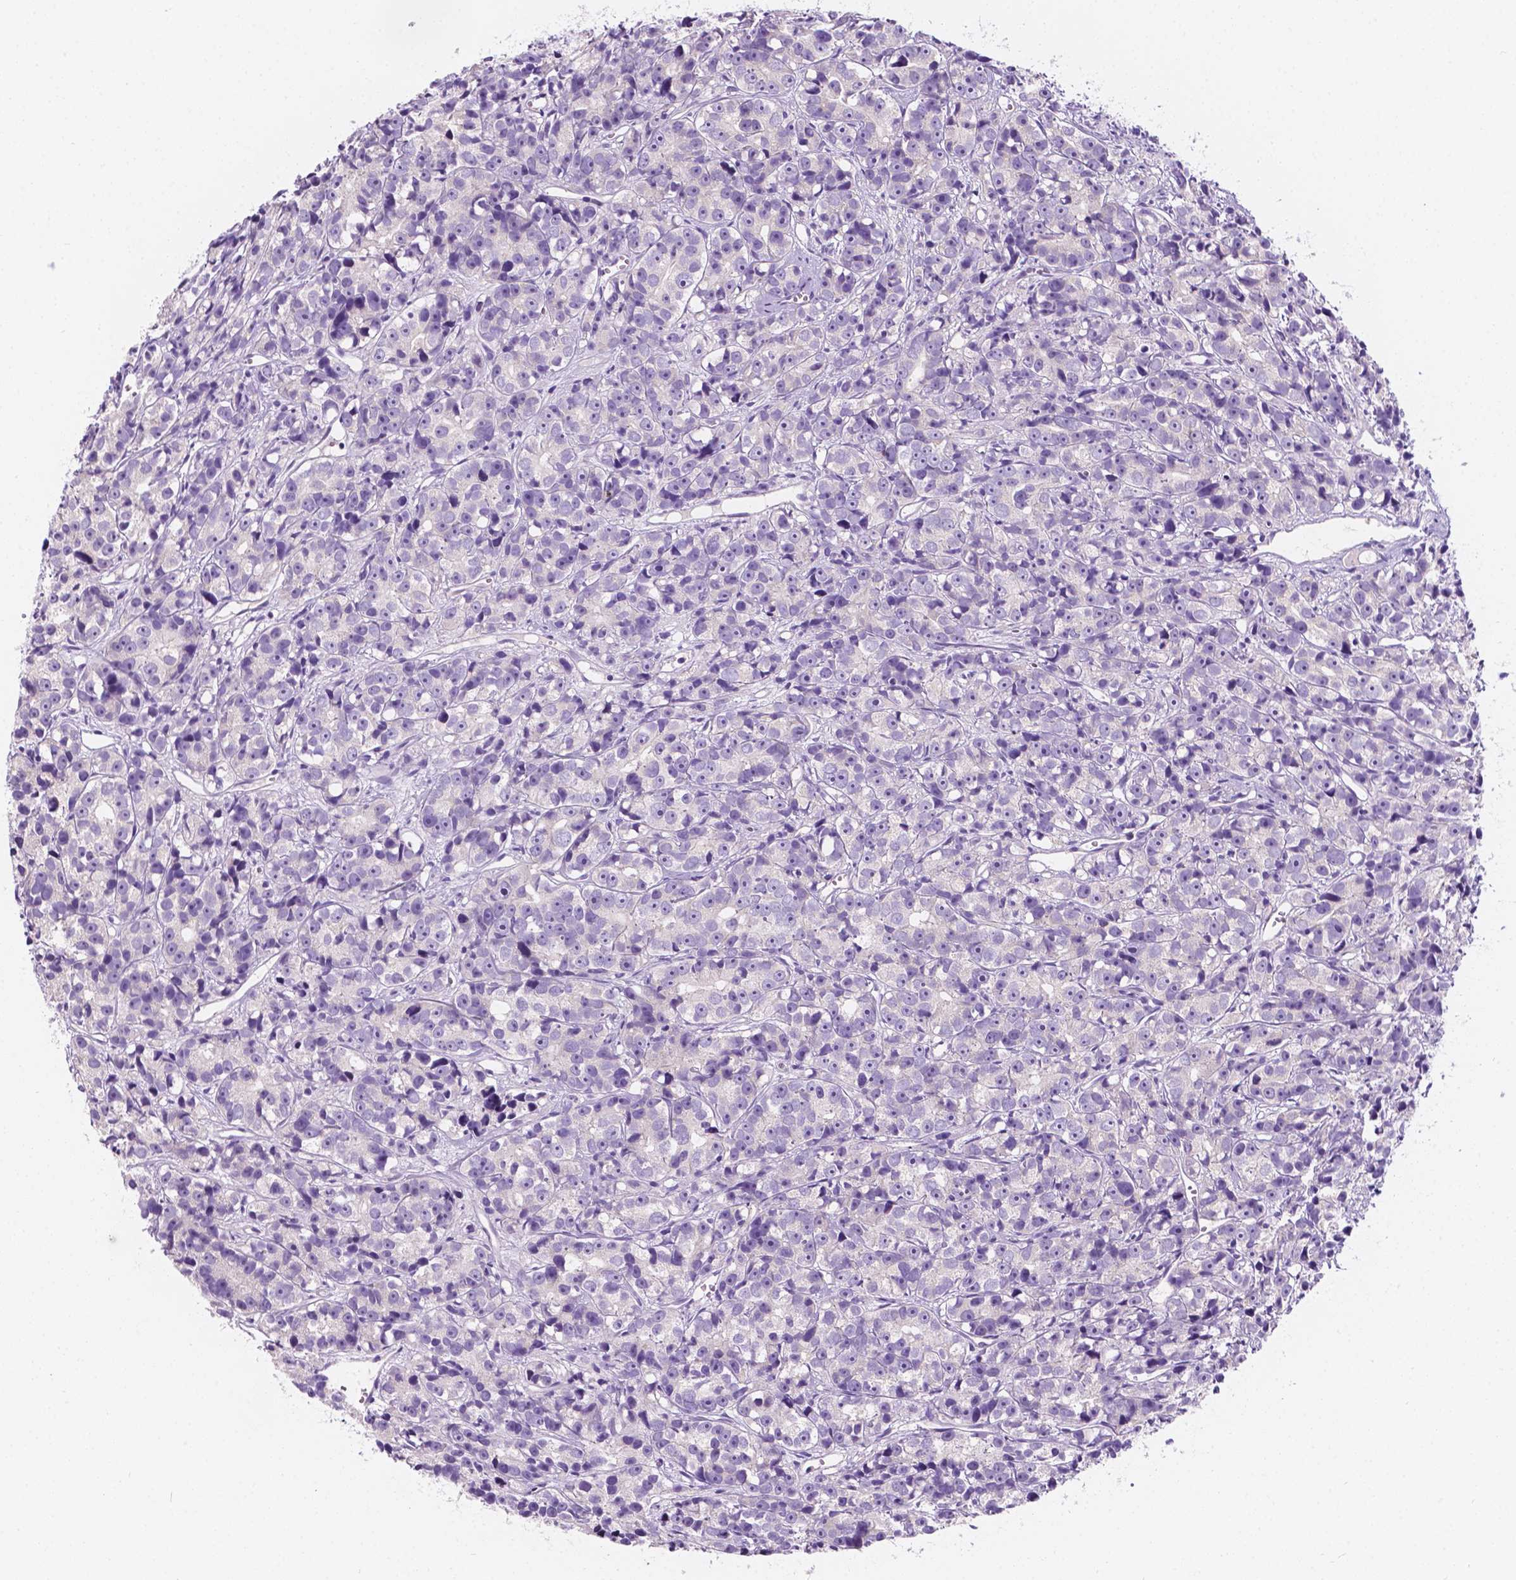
{"staining": {"intensity": "negative", "quantity": "none", "location": "none"}, "tissue": "prostate cancer", "cell_type": "Tumor cells", "image_type": "cancer", "snomed": [{"axis": "morphology", "description": "Adenocarcinoma, High grade"}, {"axis": "topography", "description": "Prostate"}], "caption": "This photomicrograph is of prostate adenocarcinoma (high-grade) stained with immunohistochemistry to label a protein in brown with the nuclei are counter-stained blue. There is no staining in tumor cells.", "gene": "SIRT2", "patient": {"sex": "male", "age": 77}}